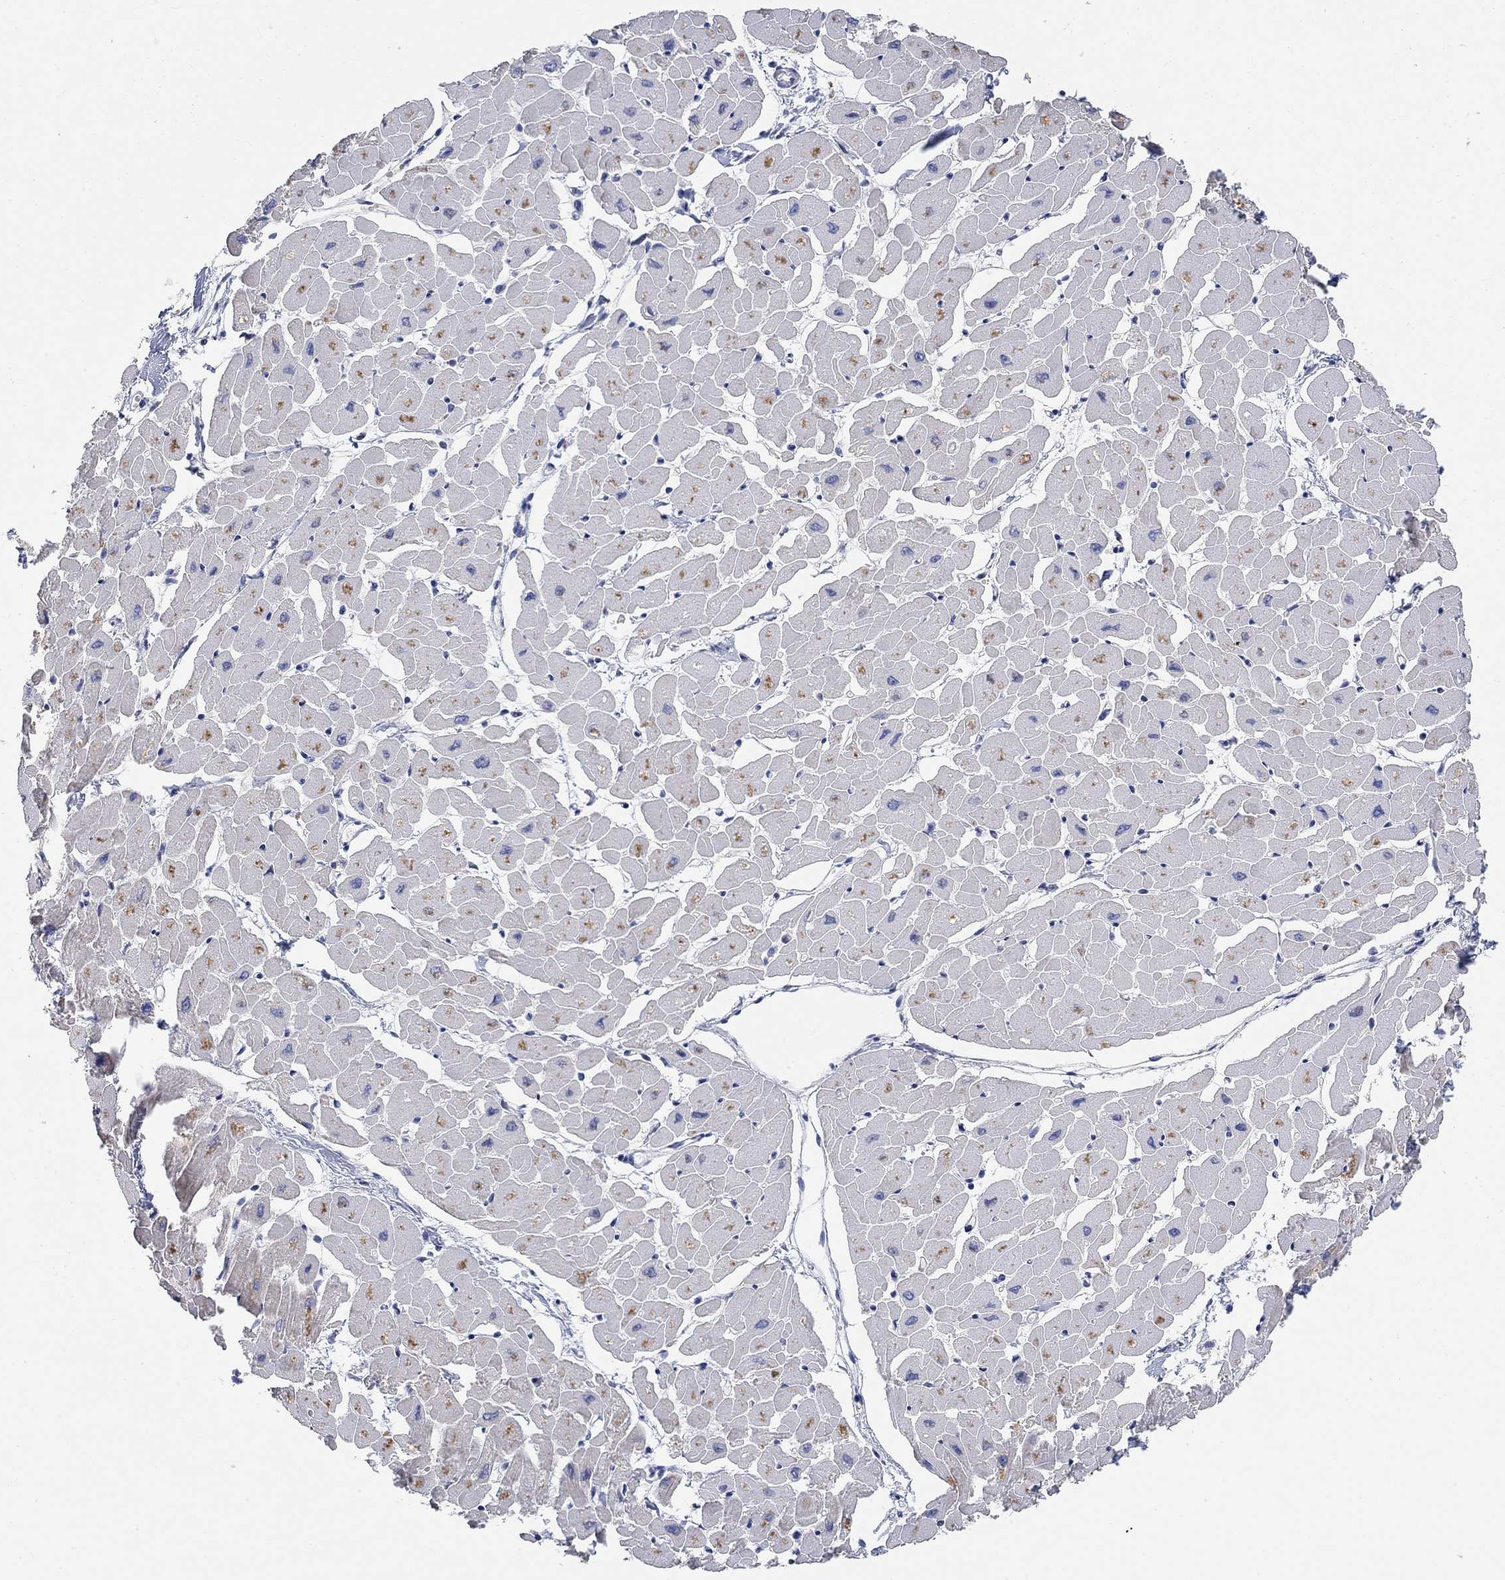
{"staining": {"intensity": "weak", "quantity": "<25%", "location": "cytoplasmic/membranous"}, "tissue": "heart muscle", "cell_type": "Cardiomyocytes", "image_type": "normal", "snomed": [{"axis": "morphology", "description": "Normal tissue, NOS"}, {"axis": "topography", "description": "Heart"}], "caption": "The micrograph displays no staining of cardiomyocytes in normal heart muscle.", "gene": "ATP6V1E2", "patient": {"sex": "male", "age": 57}}